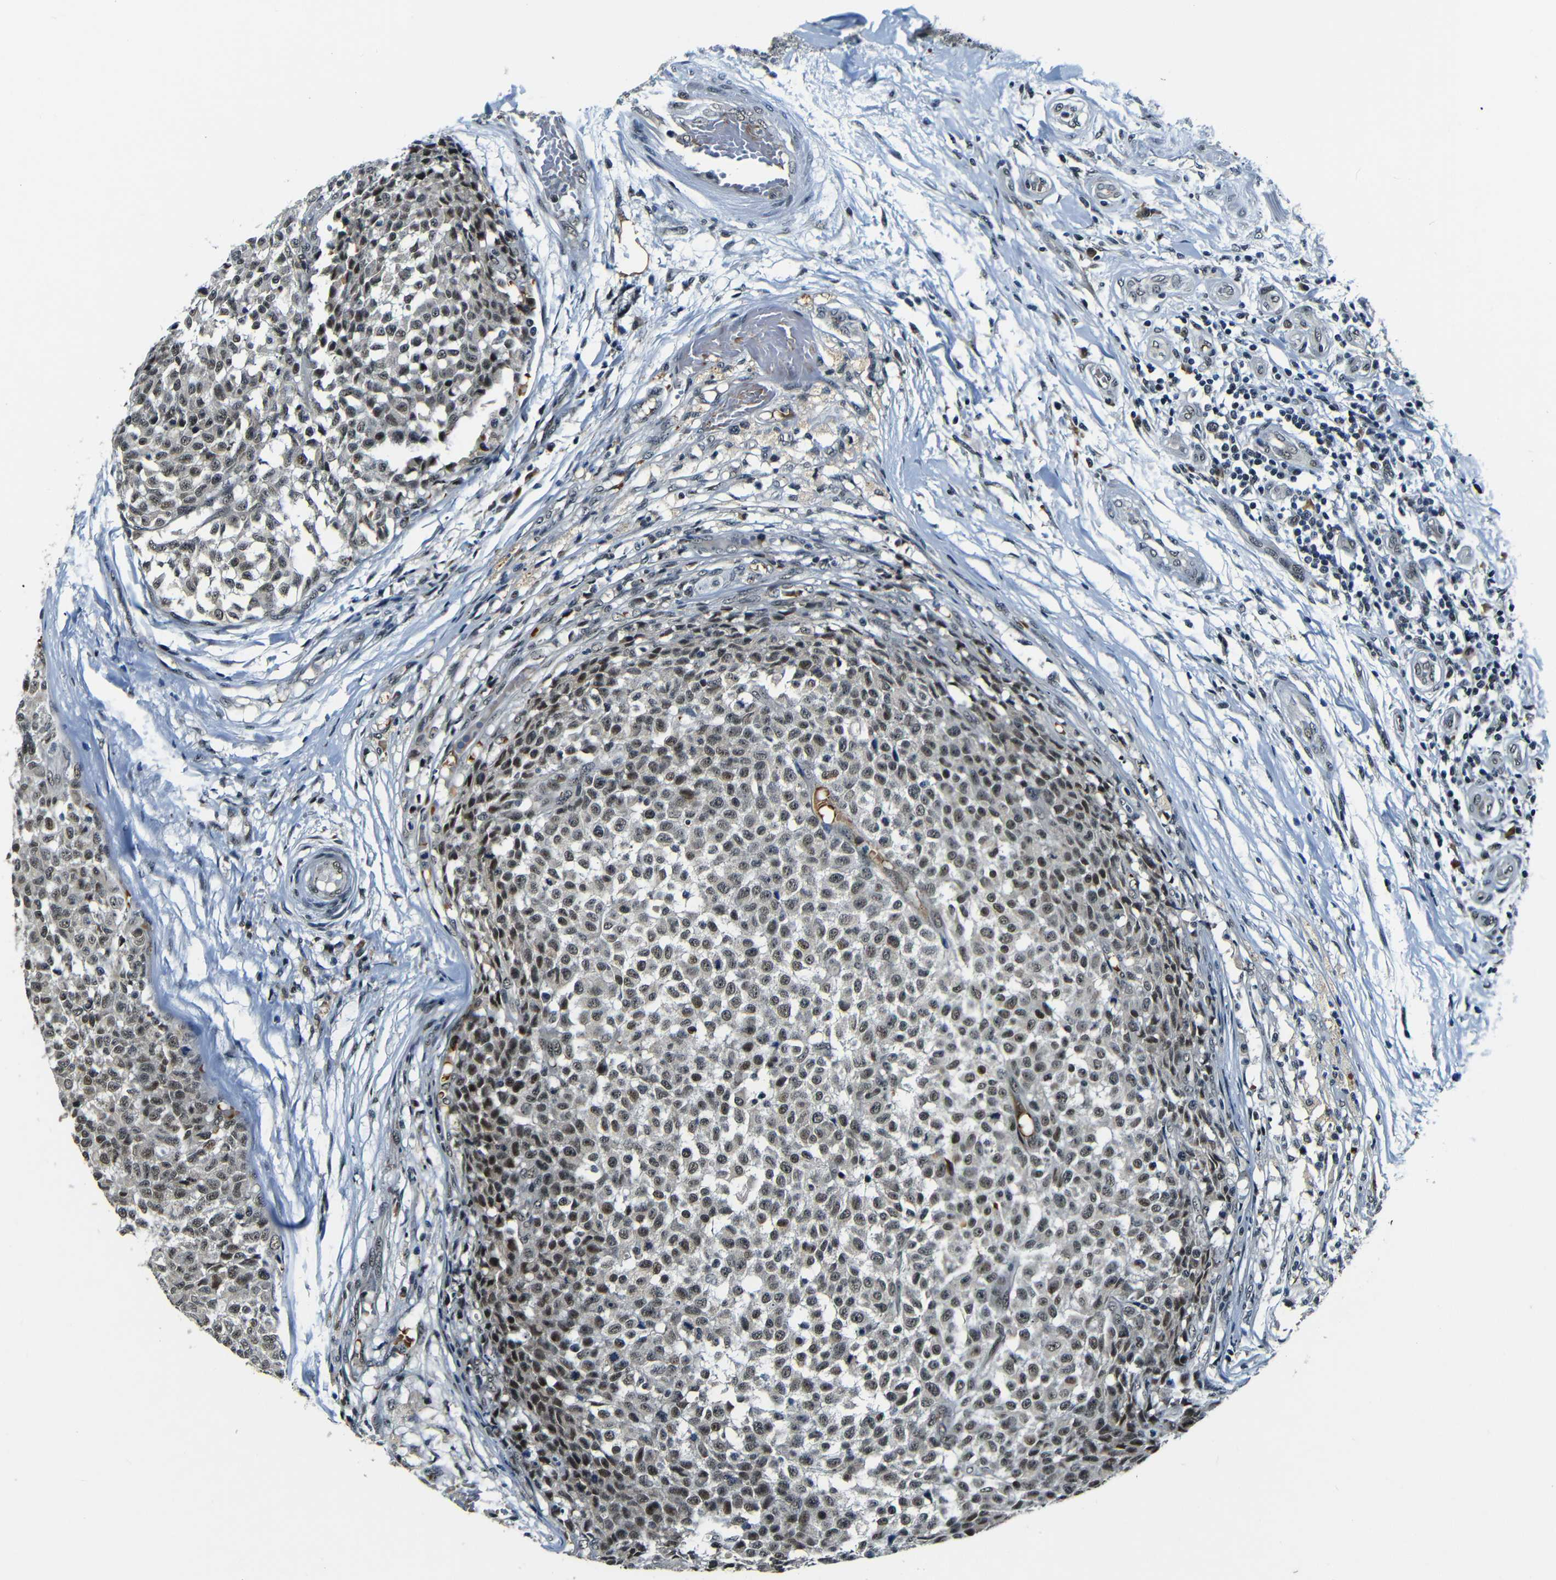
{"staining": {"intensity": "moderate", "quantity": ">75%", "location": "nuclear"}, "tissue": "testis cancer", "cell_type": "Tumor cells", "image_type": "cancer", "snomed": [{"axis": "morphology", "description": "Seminoma, NOS"}, {"axis": "topography", "description": "Testis"}], "caption": "Moderate nuclear positivity is identified in approximately >75% of tumor cells in seminoma (testis).", "gene": "FOXD4", "patient": {"sex": "male", "age": 59}}